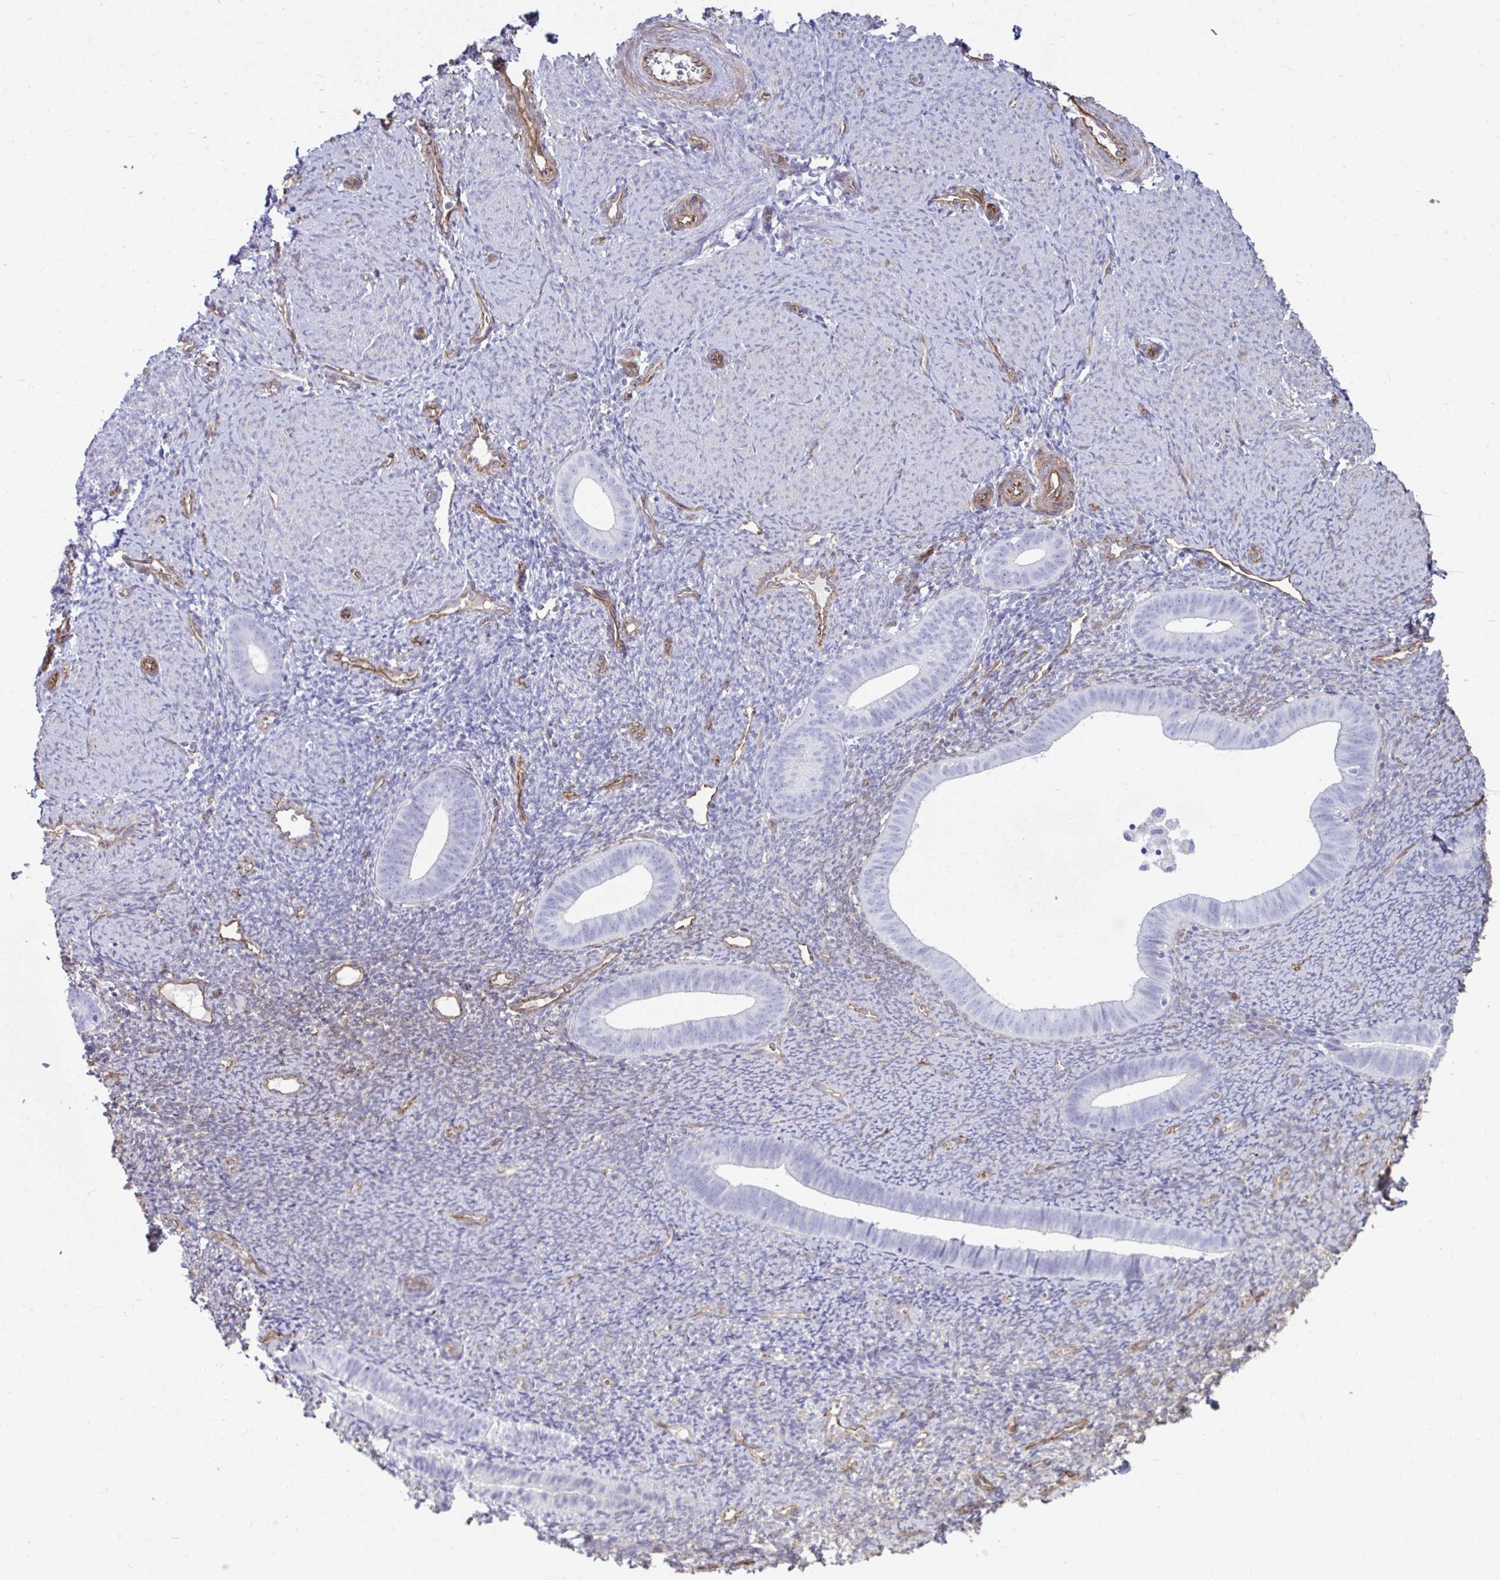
{"staining": {"intensity": "negative", "quantity": "none", "location": "none"}, "tissue": "endometrium", "cell_type": "Cells in endometrial stroma", "image_type": "normal", "snomed": [{"axis": "morphology", "description": "Normal tissue, NOS"}, {"axis": "topography", "description": "Endometrium"}], "caption": "DAB (3,3'-diaminobenzidine) immunohistochemical staining of unremarkable human endometrium reveals no significant positivity in cells in endometrial stroma. (DAB (3,3'-diaminobenzidine) immunohistochemistry visualized using brightfield microscopy, high magnification).", "gene": "UBL3", "patient": {"sex": "female", "age": 39}}